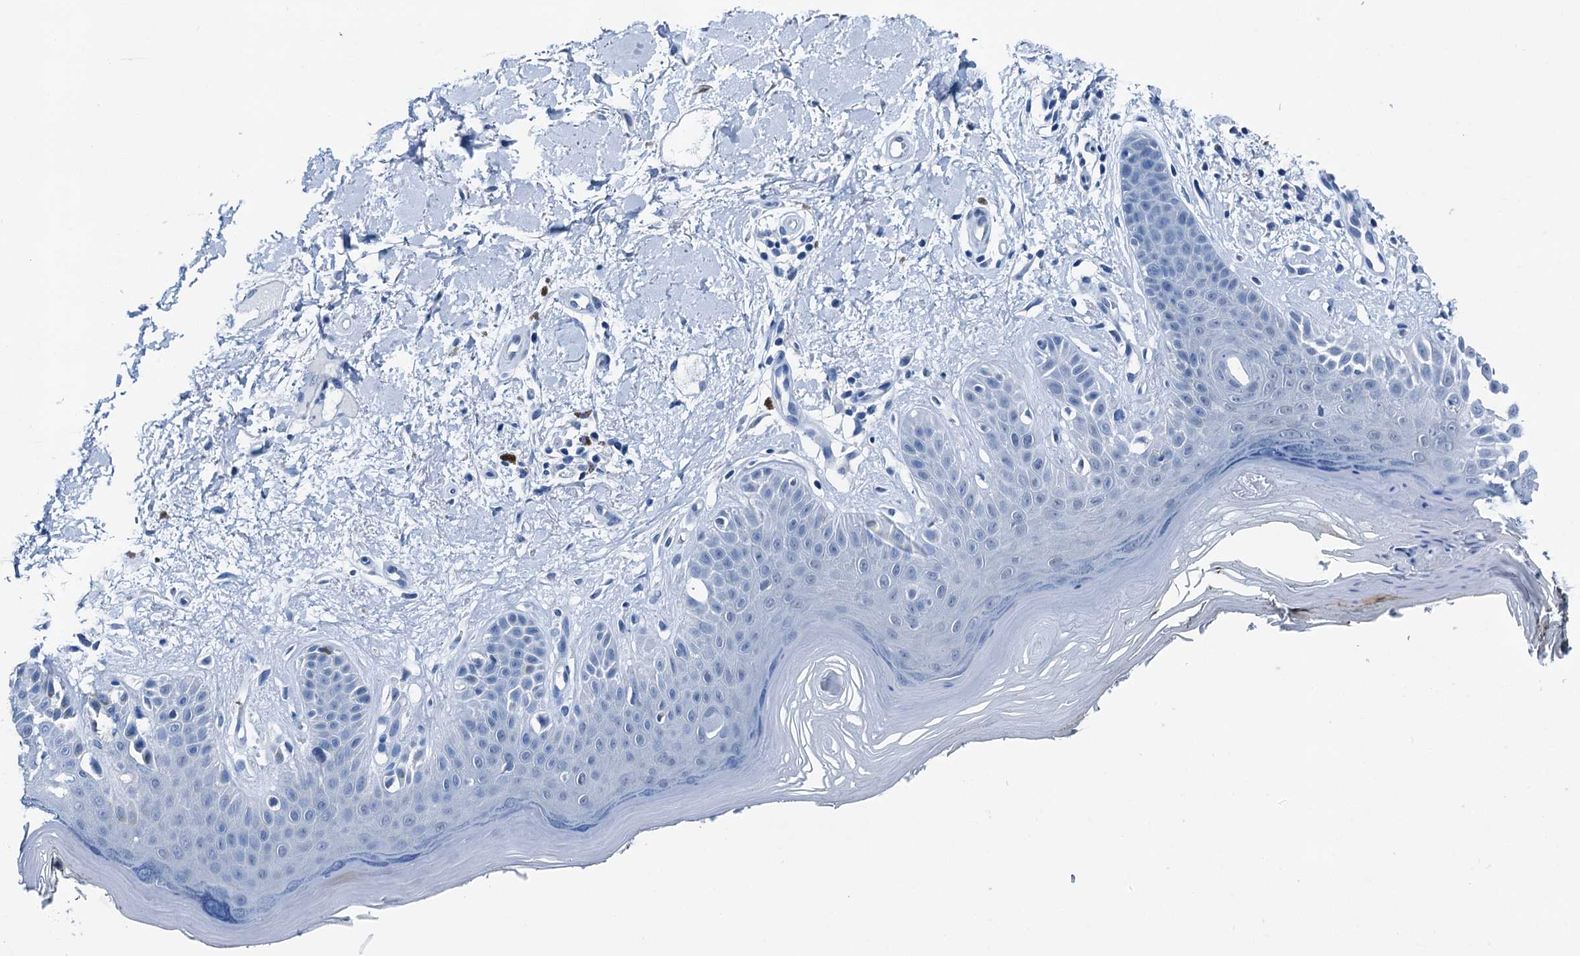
{"staining": {"intensity": "negative", "quantity": "none", "location": "none"}, "tissue": "skin", "cell_type": "Fibroblasts", "image_type": "normal", "snomed": [{"axis": "morphology", "description": "Normal tissue, NOS"}, {"axis": "topography", "description": "Skin"}], "caption": "This is an IHC micrograph of unremarkable skin. There is no staining in fibroblasts.", "gene": "CBLN3", "patient": {"sex": "female", "age": 64}}